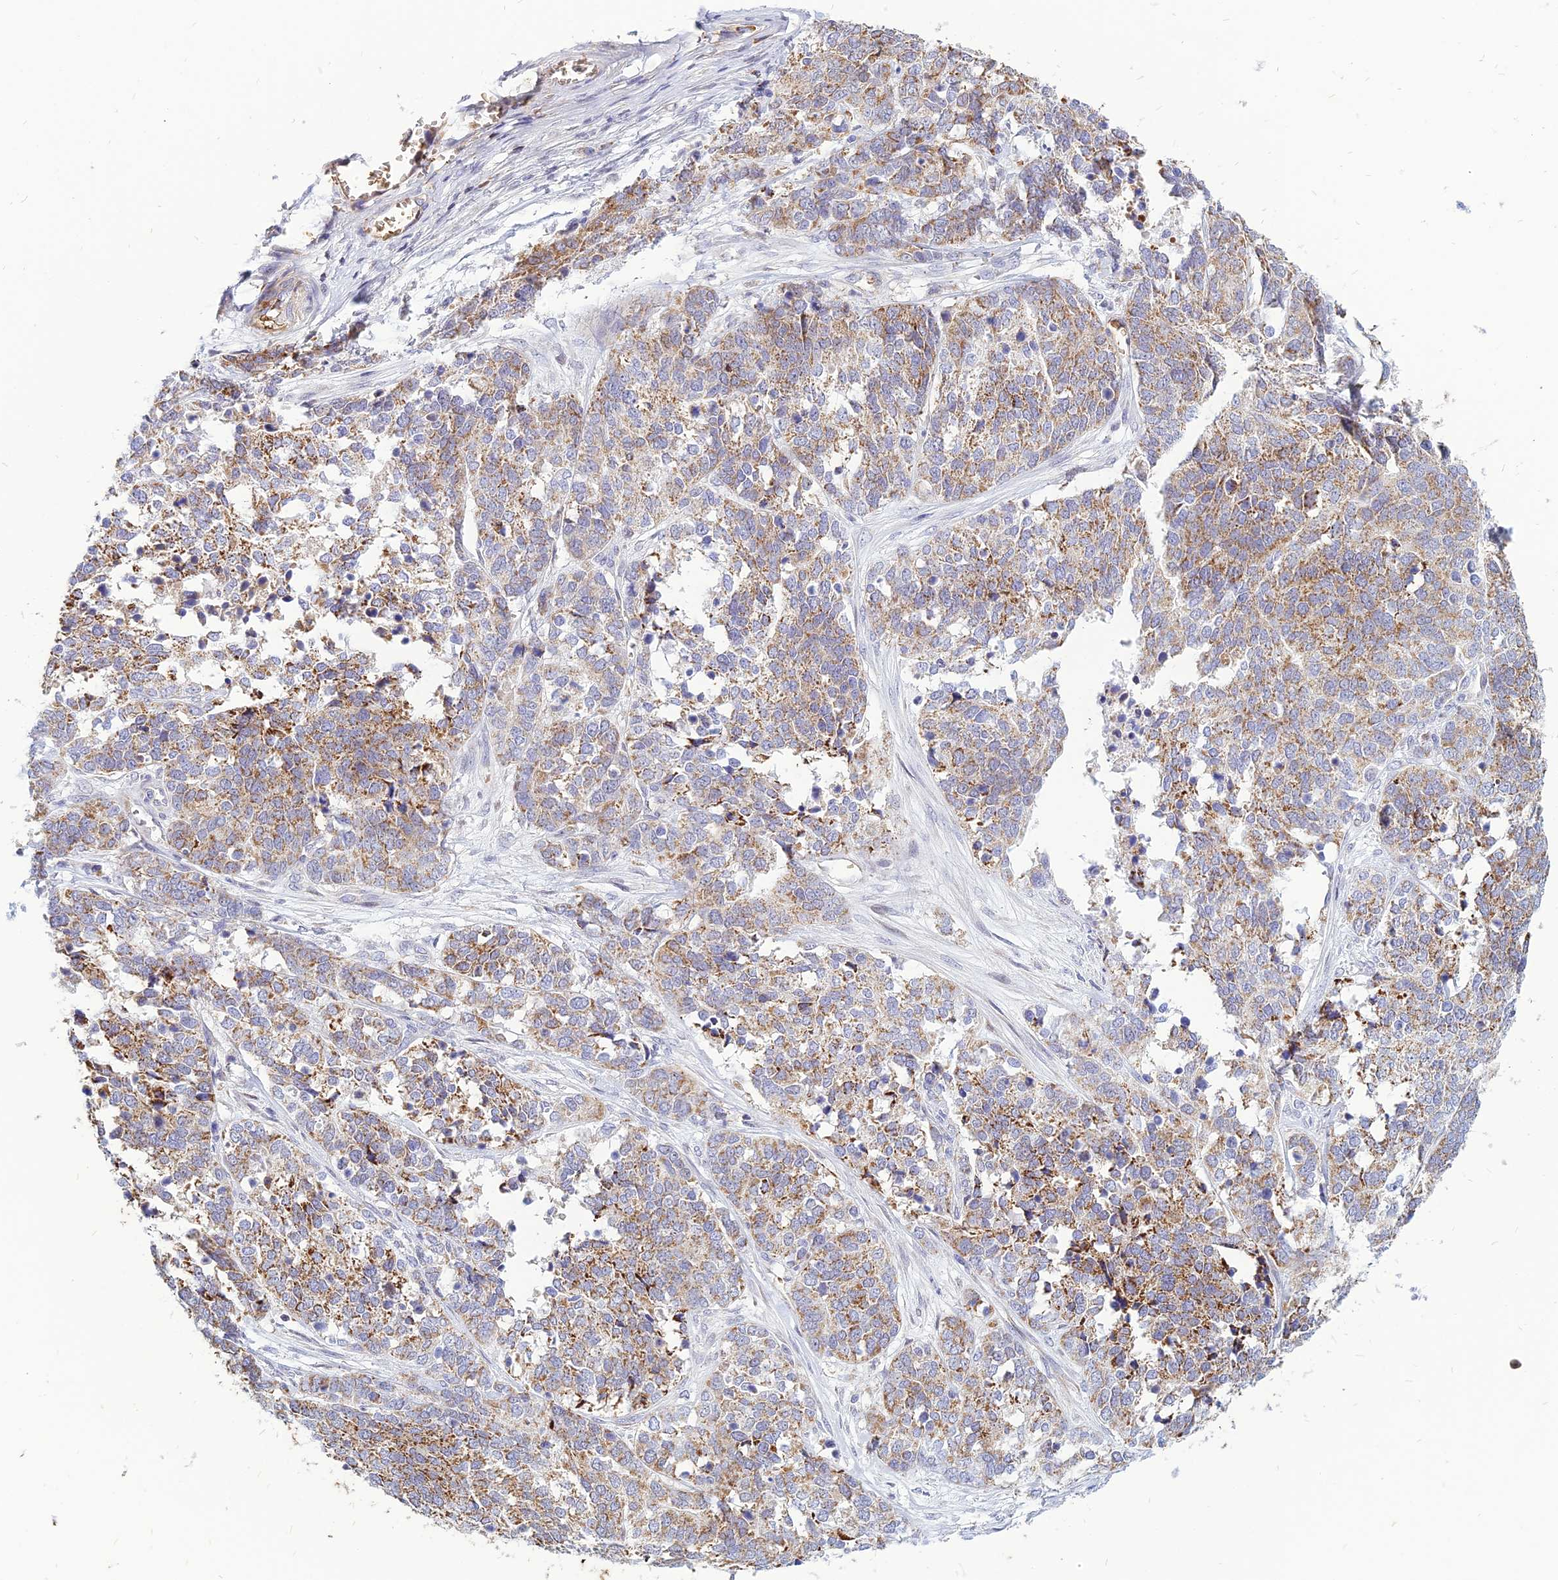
{"staining": {"intensity": "moderate", "quantity": ">75%", "location": "cytoplasmic/membranous"}, "tissue": "ovarian cancer", "cell_type": "Tumor cells", "image_type": "cancer", "snomed": [{"axis": "morphology", "description": "Cystadenocarcinoma, serous, NOS"}, {"axis": "topography", "description": "Ovary"}], "caption": "Protein positivity by IHC shows moderate cytoplasmic/membranous positivity in about >75% of tumor cells in ovarian cancer.", "gene": "HHAT", "patient": {"sex": "female", "age": 44}}